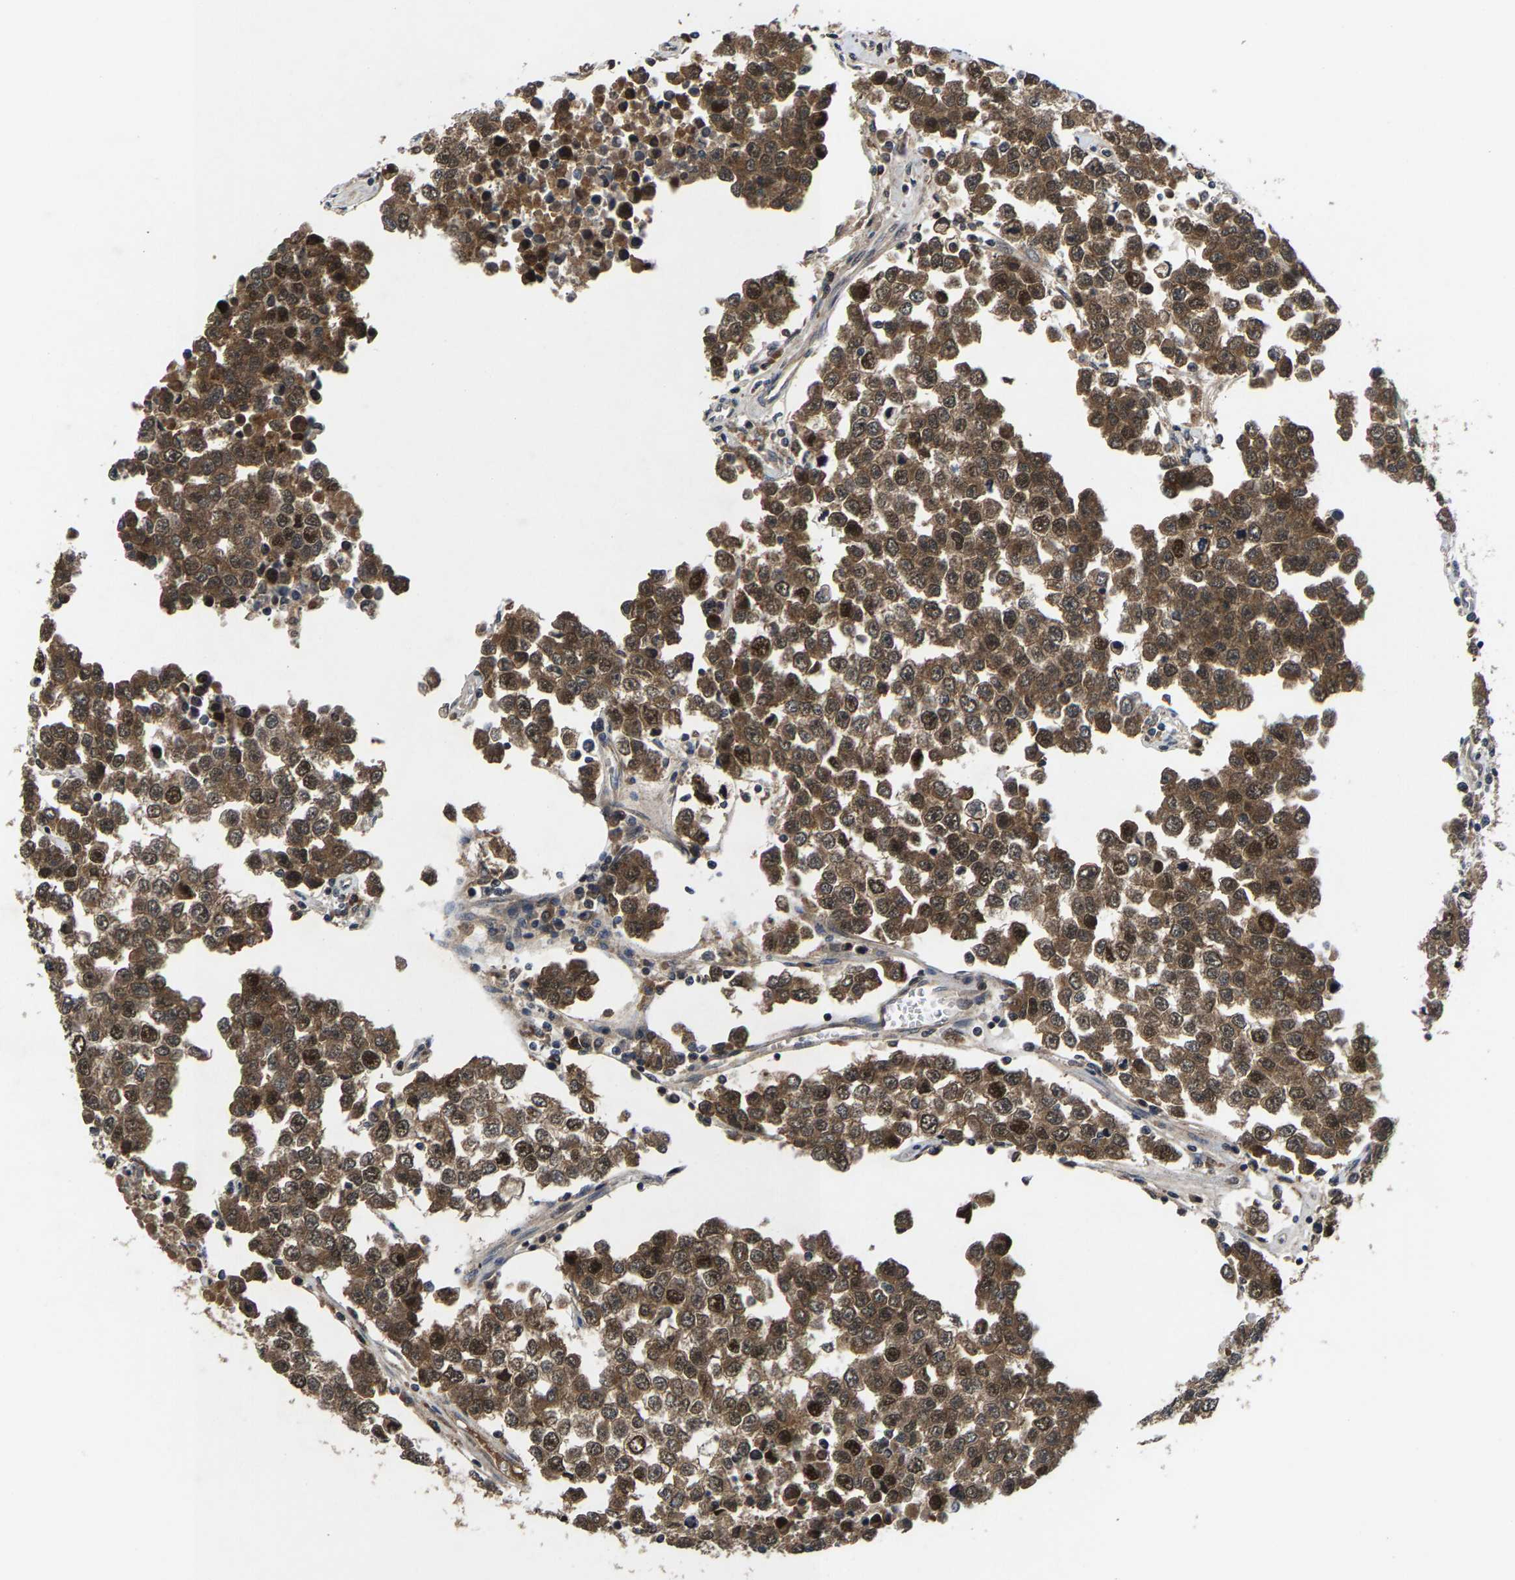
{"staining": {"intensity": "moderate", "quantity": ">75%", "location": "cytoplasmic/membranous,nuclear"}, "tissue": "testis cancer", "cell_type": "Tumor cells", "image_type": "cancer", "snomed": [{"axis": "morphology", "description": "Seminoma, NOS"}, {"axis": "morphology", "description": "Carcinoma, Embryonal, NOS"}, {"axis": "topography", "description": "Testis"}], "caption": "High-magnification brightfield microscopy of testis cancer (embryonal carcinoma) stained with DAB (3,3'-diaminobenzidine) (brown) and counterstained with hematoxylin (blue). tumor cells exhibit moderate cytoplasmic/membranous and nuclear expression is appreciated in about>75% of cells.", "gene": "HUWE1", "patient": {"sex": "male", "age": 52}}